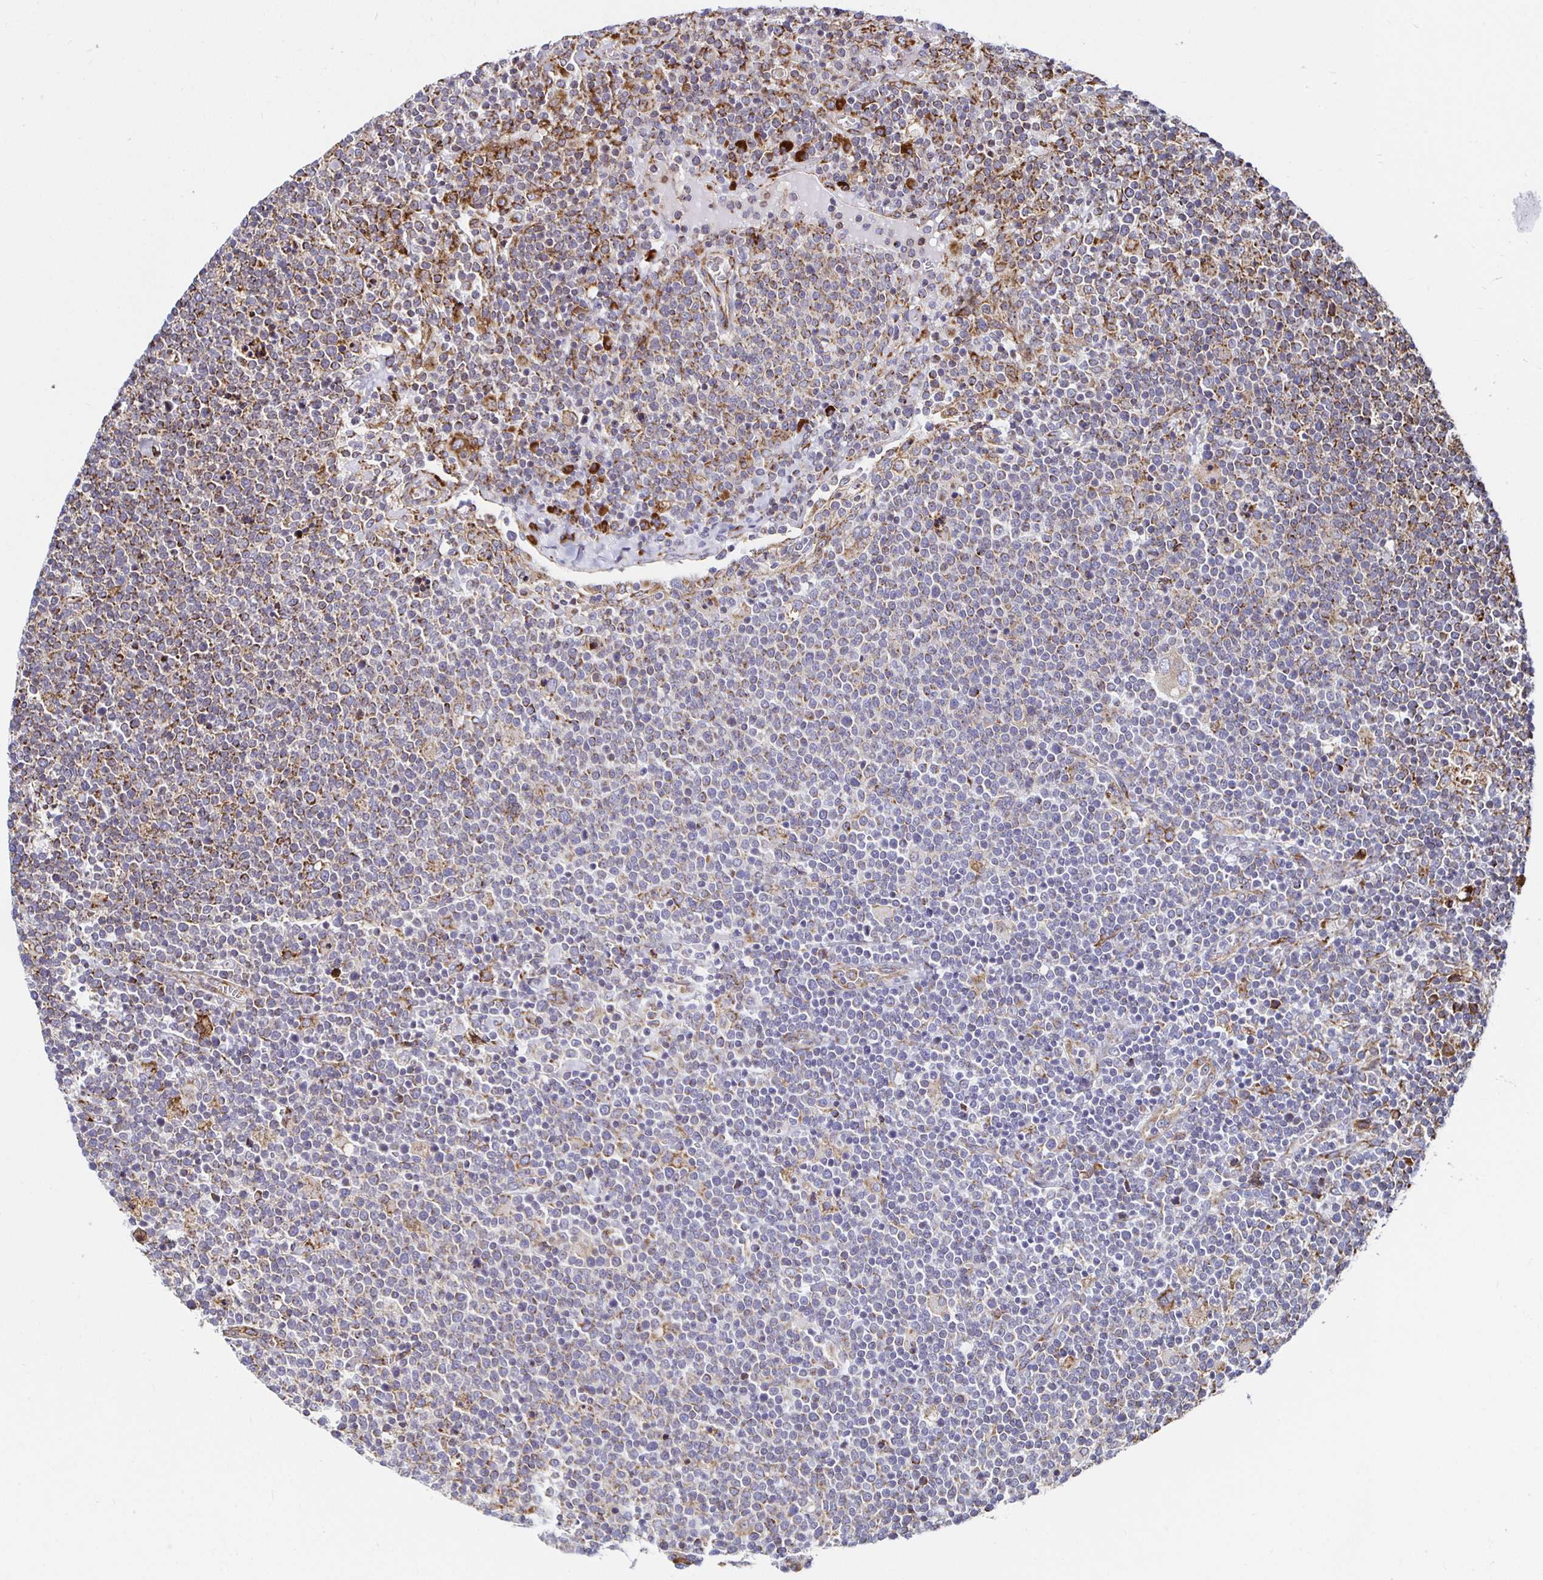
{"staining": {"intensity": "moderate", "quantity": "<25%", "location": "cytoplasmic/membranous"}, "tissue": "lymphoma", "cell_type": "Tumor cells", "image_type": "cancer", "snomed": [{"axis": "morphology", "description": "Malignant lymphoma, non-Hodgkin's type, High grade"}, {"axis": "topography", "description": "Lymph node"}], "caption": "High-magnification brightfield microscopy of lymphoma stained with DAB (3,3'-diaminobenzidine) (brown) and counterstained with hematoxylin (blue). tumor cells exhibit moderate cytoplasmic/membranous positivity is appreciated in about<25% of cells. (Stains: DAB in brown, nuclei in blue, Microscopy: brightfield microscopy at high magnification).", "gene": "SMYD3", "patient": {"sex": "male", "age": 61}}